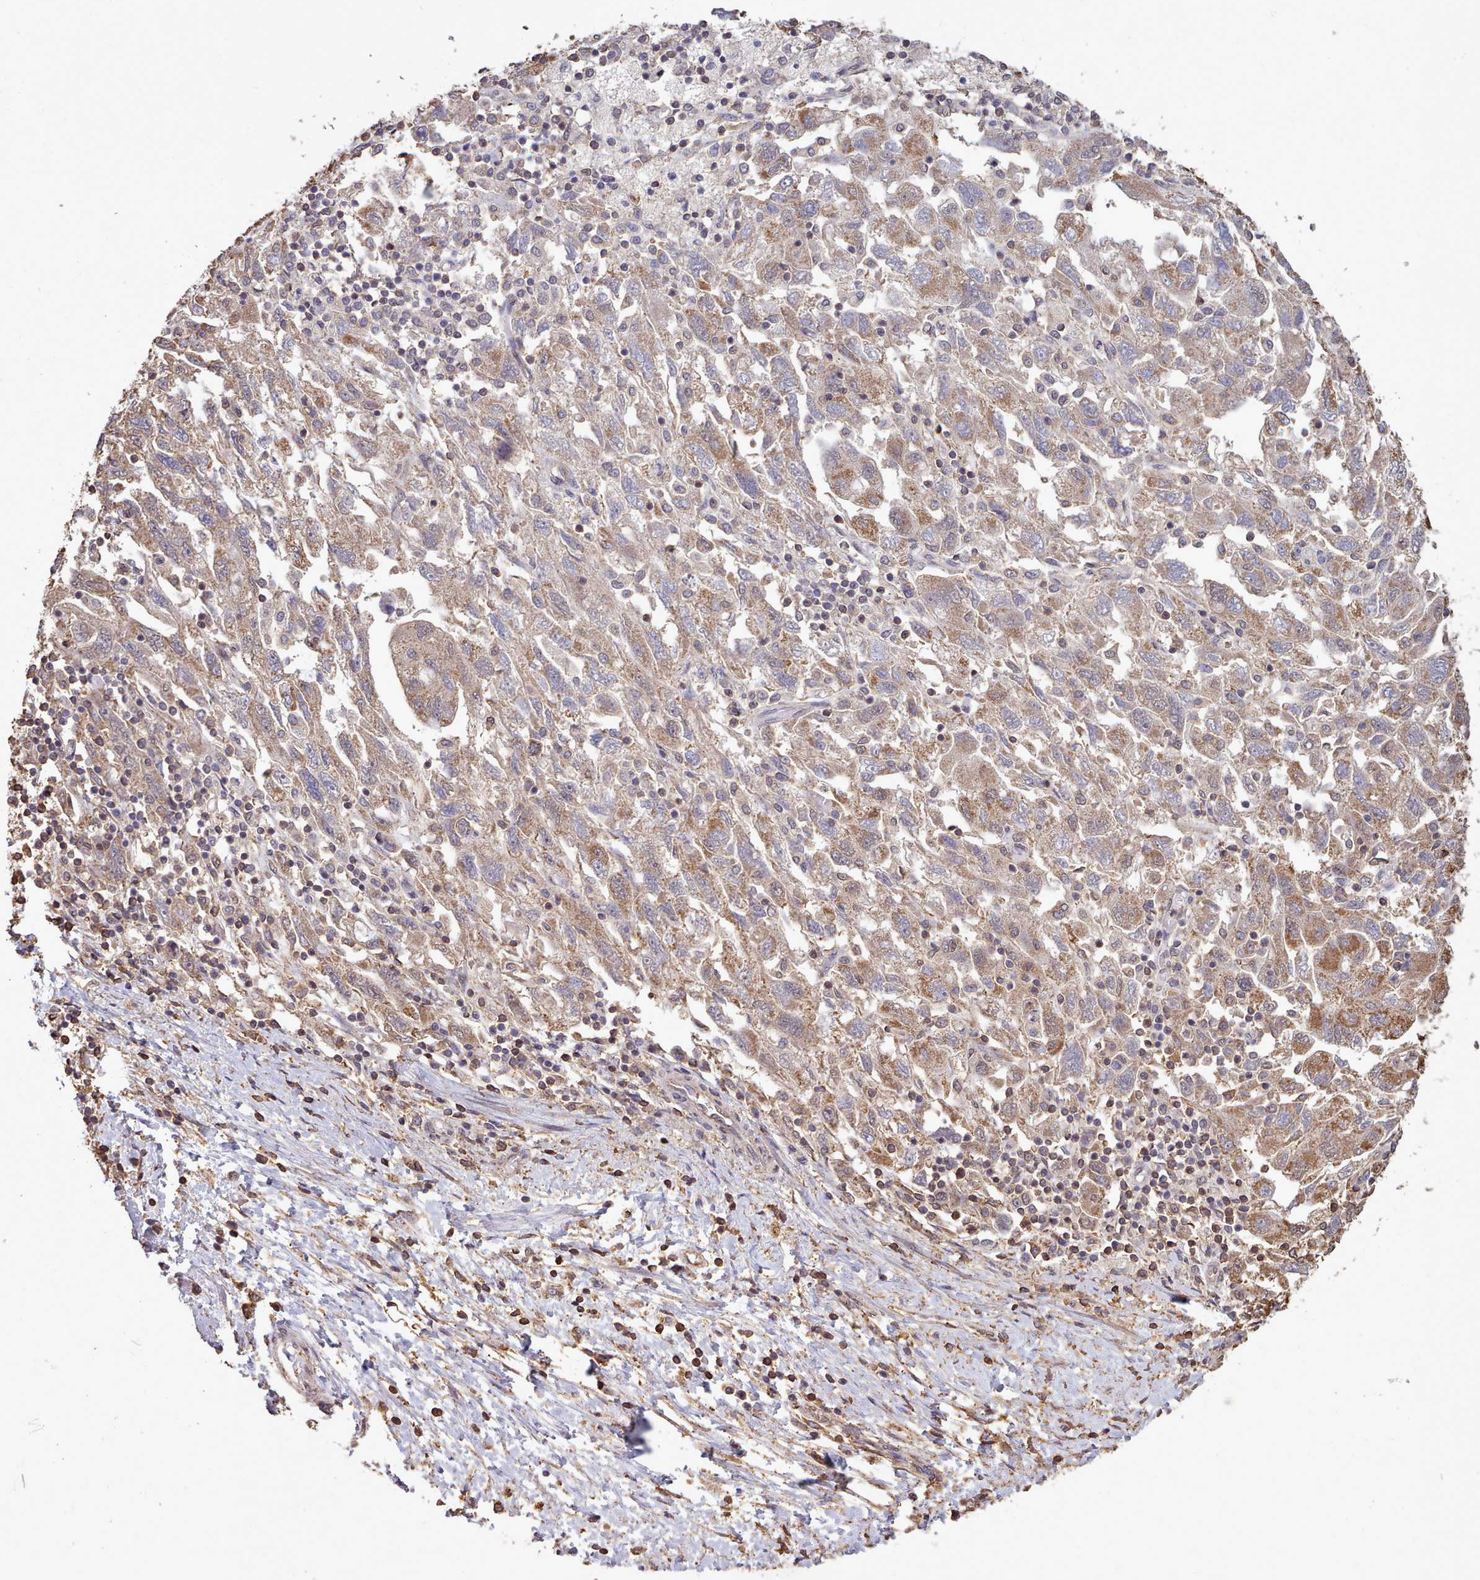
{"staining": {"intensity": "moderate", "quantity": ">75%", "location": "cytoplasmic/membranous"}, "tissue": "ovarian cancer", "cell_type": "Tumor cells", "image_type": "cancer", "snomed": [{"axis": "morphology", "description": "Carcinoma, NOS"}, {"axis": "morphology", "description": "Cystadenocarcinoma, serous, NOS"}, {"axis": "topography", "description": "Ovary"}], "caption": "Moderate cytoplasmic/membranous positivity for a protein is appreciated in about >75% of tumor cells of ovarian cancer (serous cystadenocarcinoma) using immunohistochemistry.", "gene": "METRN", "patient": {"sex": "female", "age": 69}}